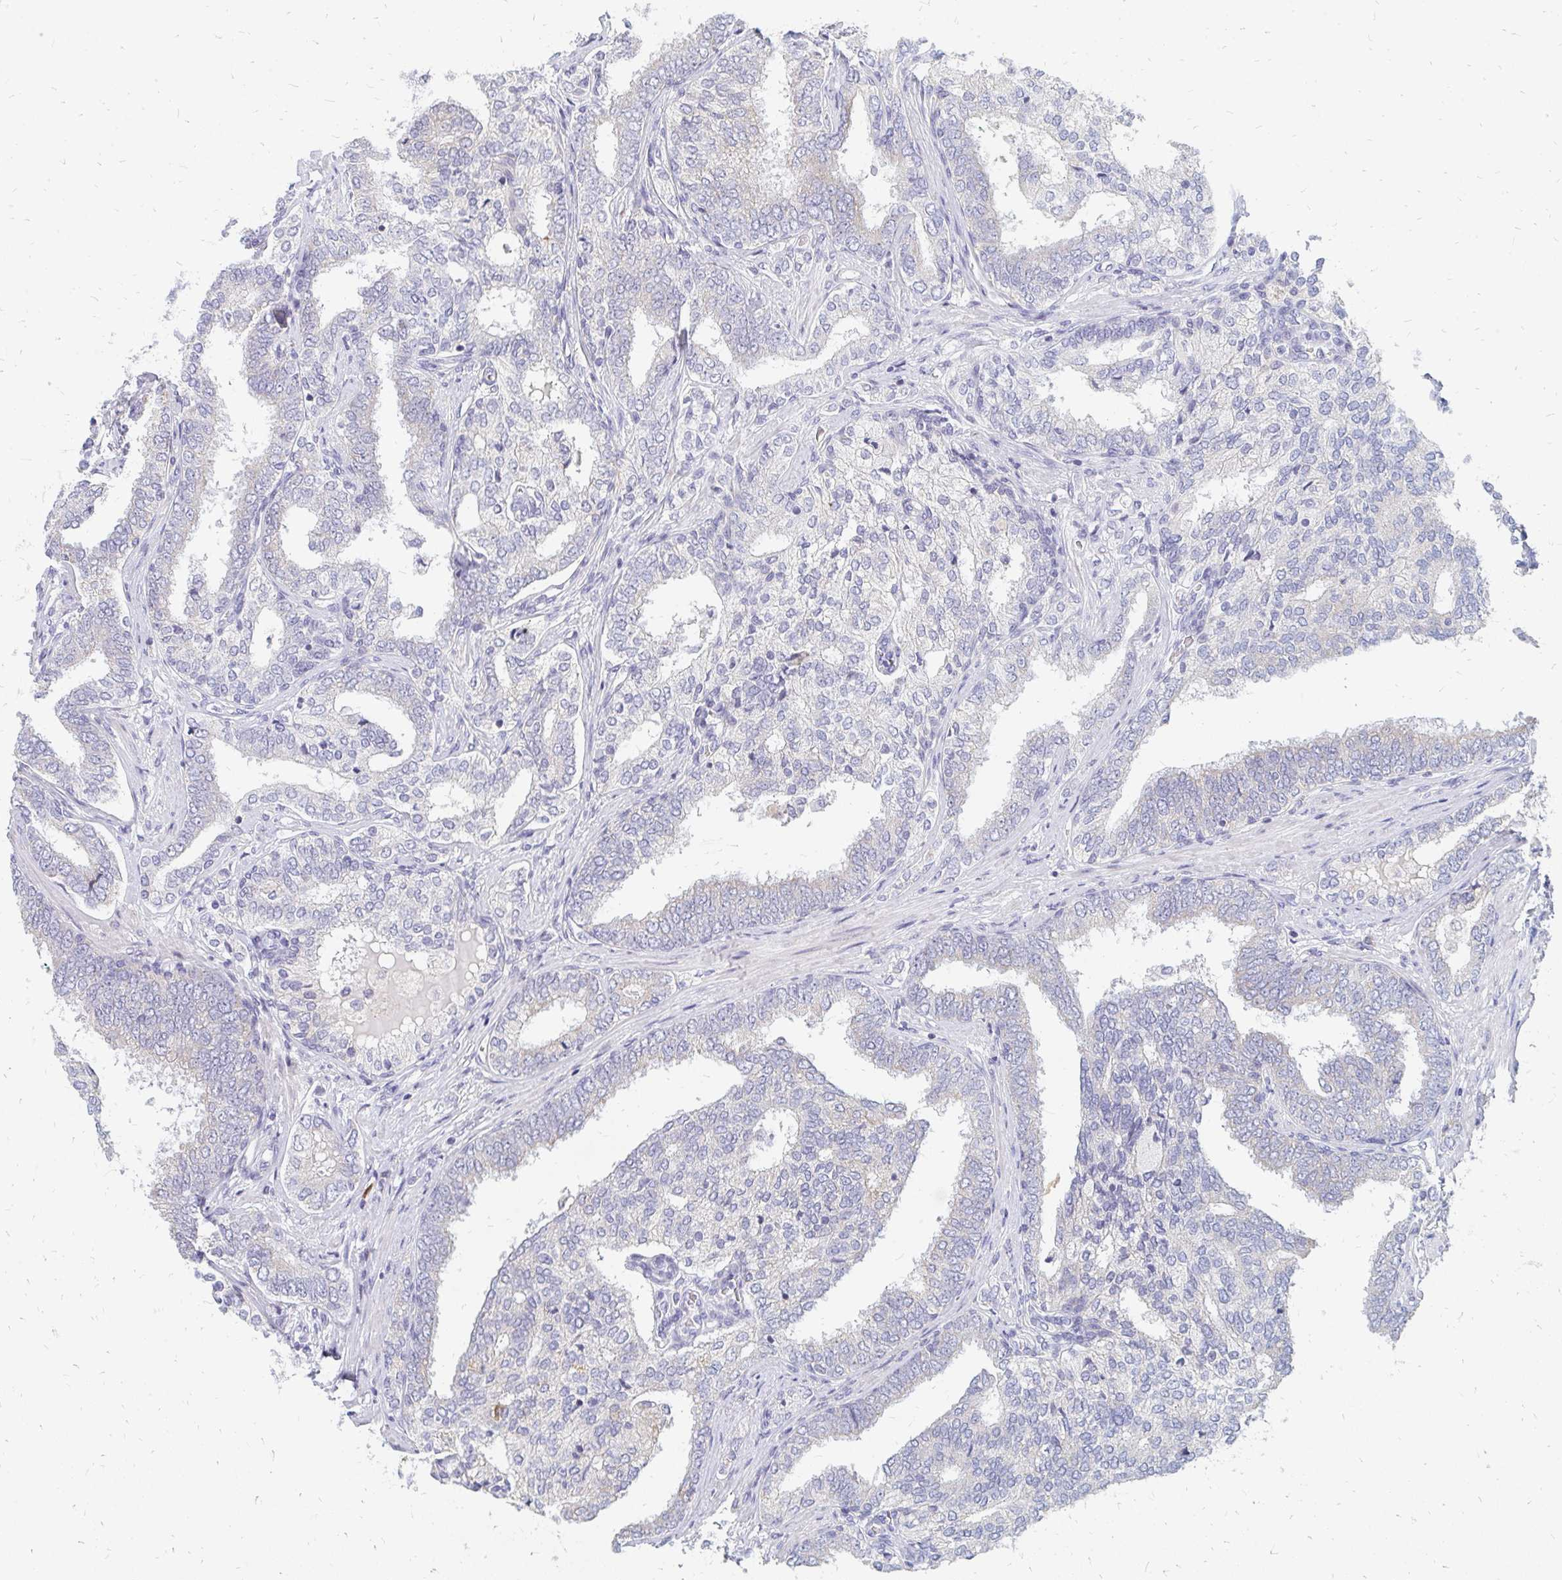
{"staining": {"intensity": "moderate", "quantity": "25%-75%", "location": "cytoplasmic/membranous"}, "tissue": "prostate cancer", "cell_type": "Tumor cells", "image_type": "cancer", "snomed": [{"axis": "morphology", "description": "Adenocarcinoma, High grade"}, {"axis": "topography", "description": "Prostate"}], "caption": "Approximately 25%-75% of tumor cells in human prostate adenocarcinoma (high-grade) exhibit moderate cytoplasmic/membranous protein expression as visualized by brown immunohistochemical staining.", "gene": "OR10V1", "patient": {"sex": "male", "age": 72}}